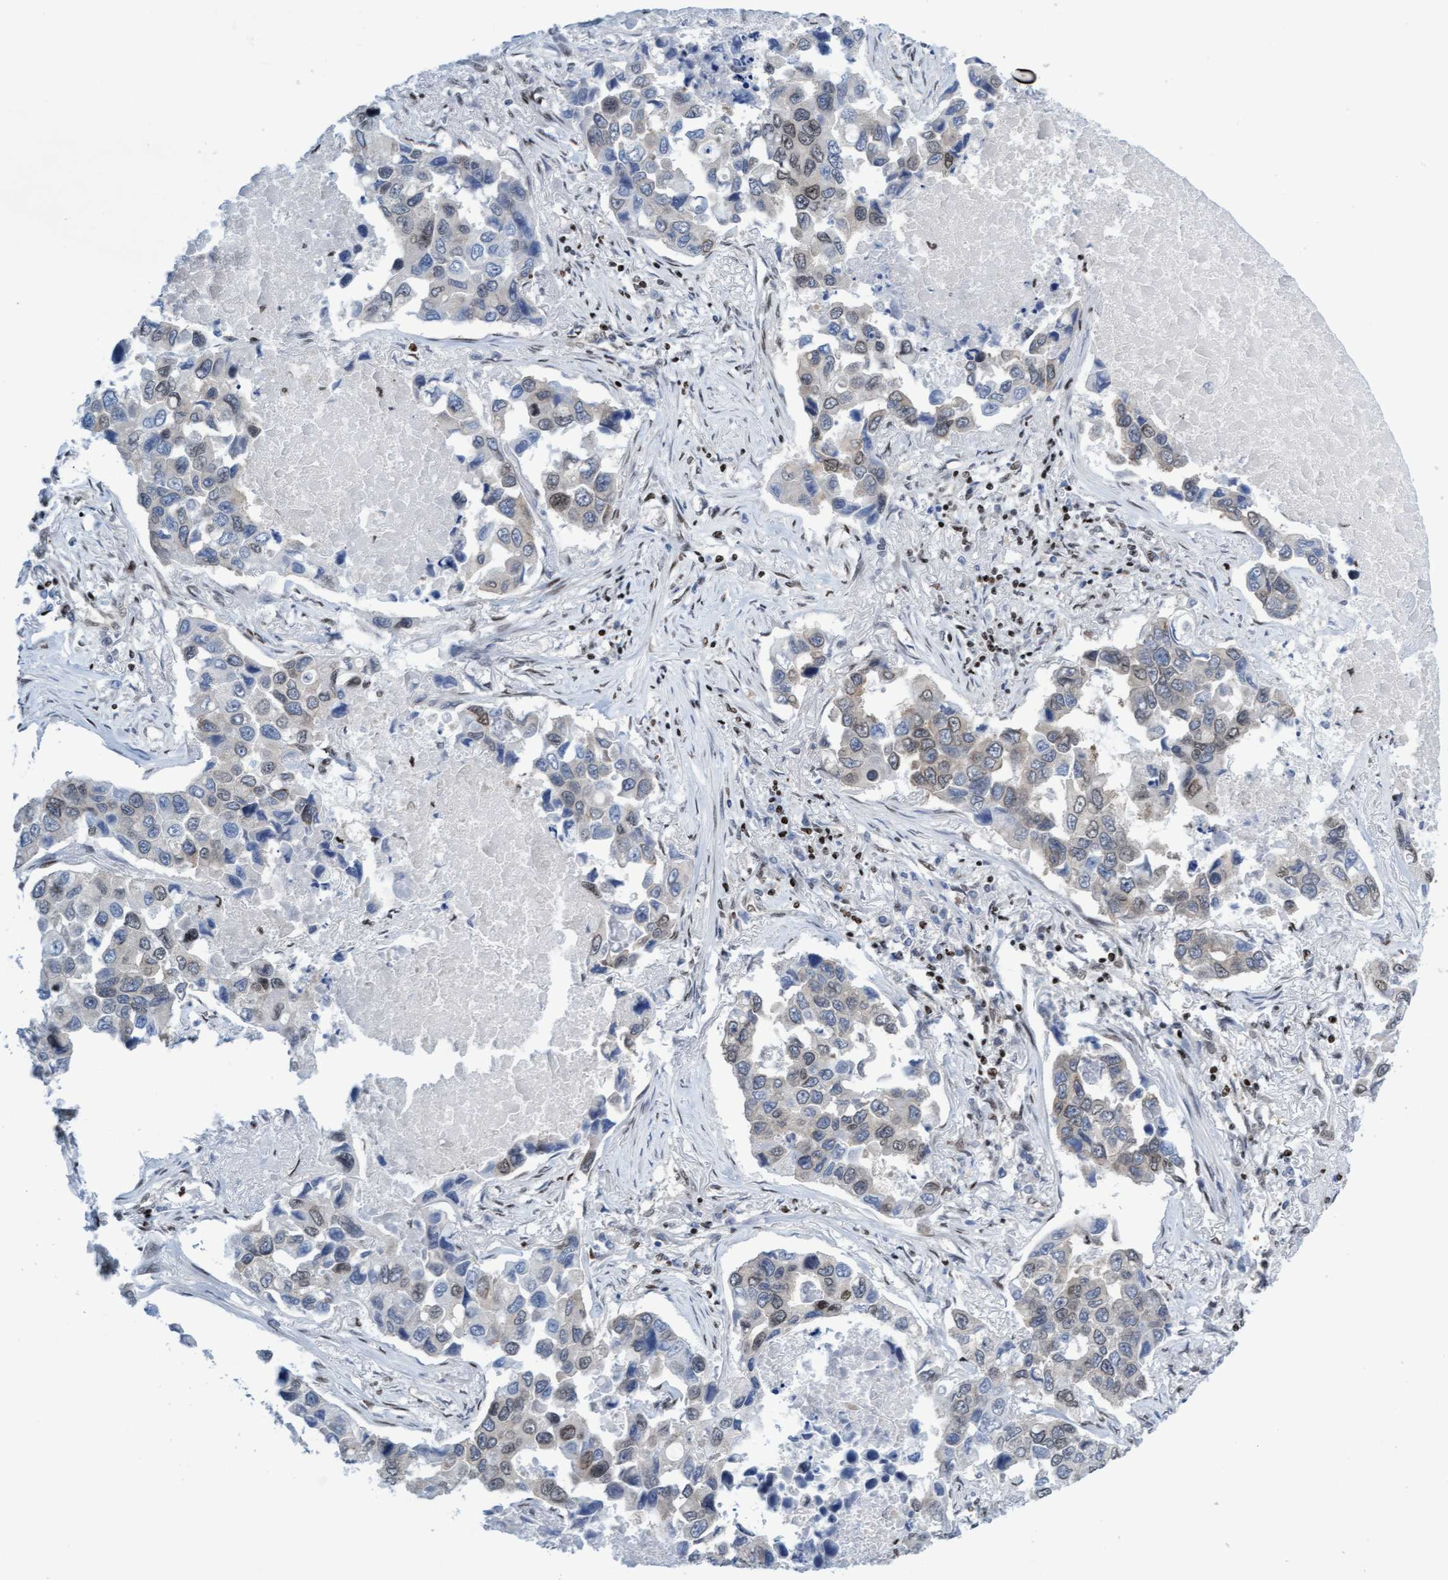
{"staining": {"intensity": "negative", "quantity": "none", "location": "none"}, "tissue": "lung cancer", "cell_type": "Tumor cells", "image_type": "cancer", "snomed": [{"axis": "morphology", "description": "Adenocarcinoma, NOS"}, {"axis": "topography", "description": "Lung"}], "caption": "High magnification brightfield microscopy of lung adenocarcinoma stained with DAB (3,3'-diaminobenzidine) (brown) and counterstained with hematoxylin (blue): tumor cells show no significant expression.", "gene": "GLRX2", "patient": {"sex": "male", "age": 64}}